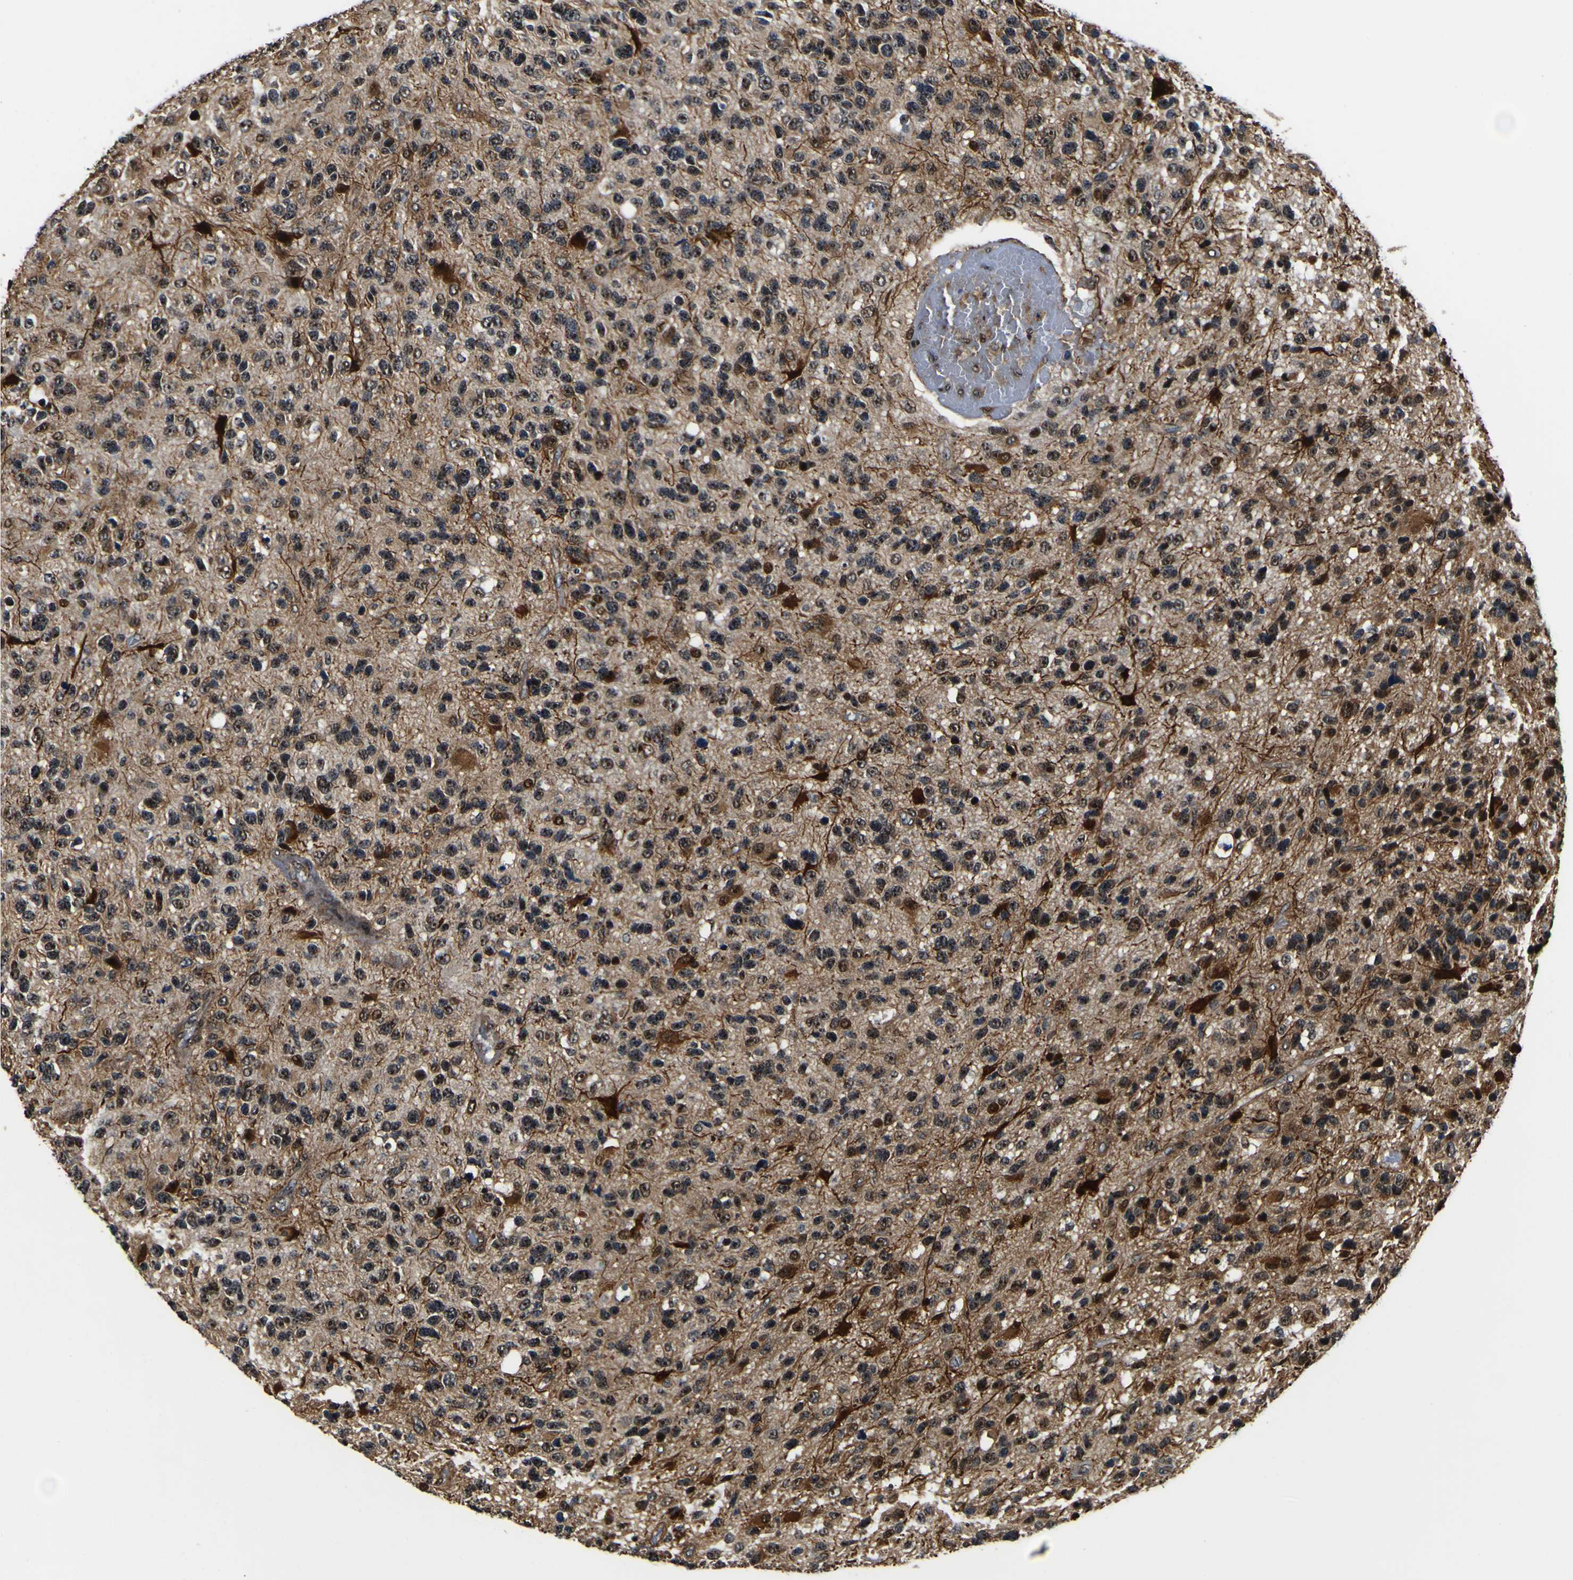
{"staining": {"intensity": "strong", "quantity": "<25%", "location": "cytoplasmic/membranous,nuclear"}, "tissue": "glioma", "cell_type": "Tumor cells", "image_type": "cancer", "snomed": [{"axis": "morphology", "description": "Glioma, malignant, High grade"}, {"axis": "topography", "description": "Brain"}], "caption": "A brown stain labels strong cytoplasmic/membranous and nuclear positivity of a protein in human glioma tumor cells.", "gene": "LRP4", "patient": {"sex": "female", "age": 58}}